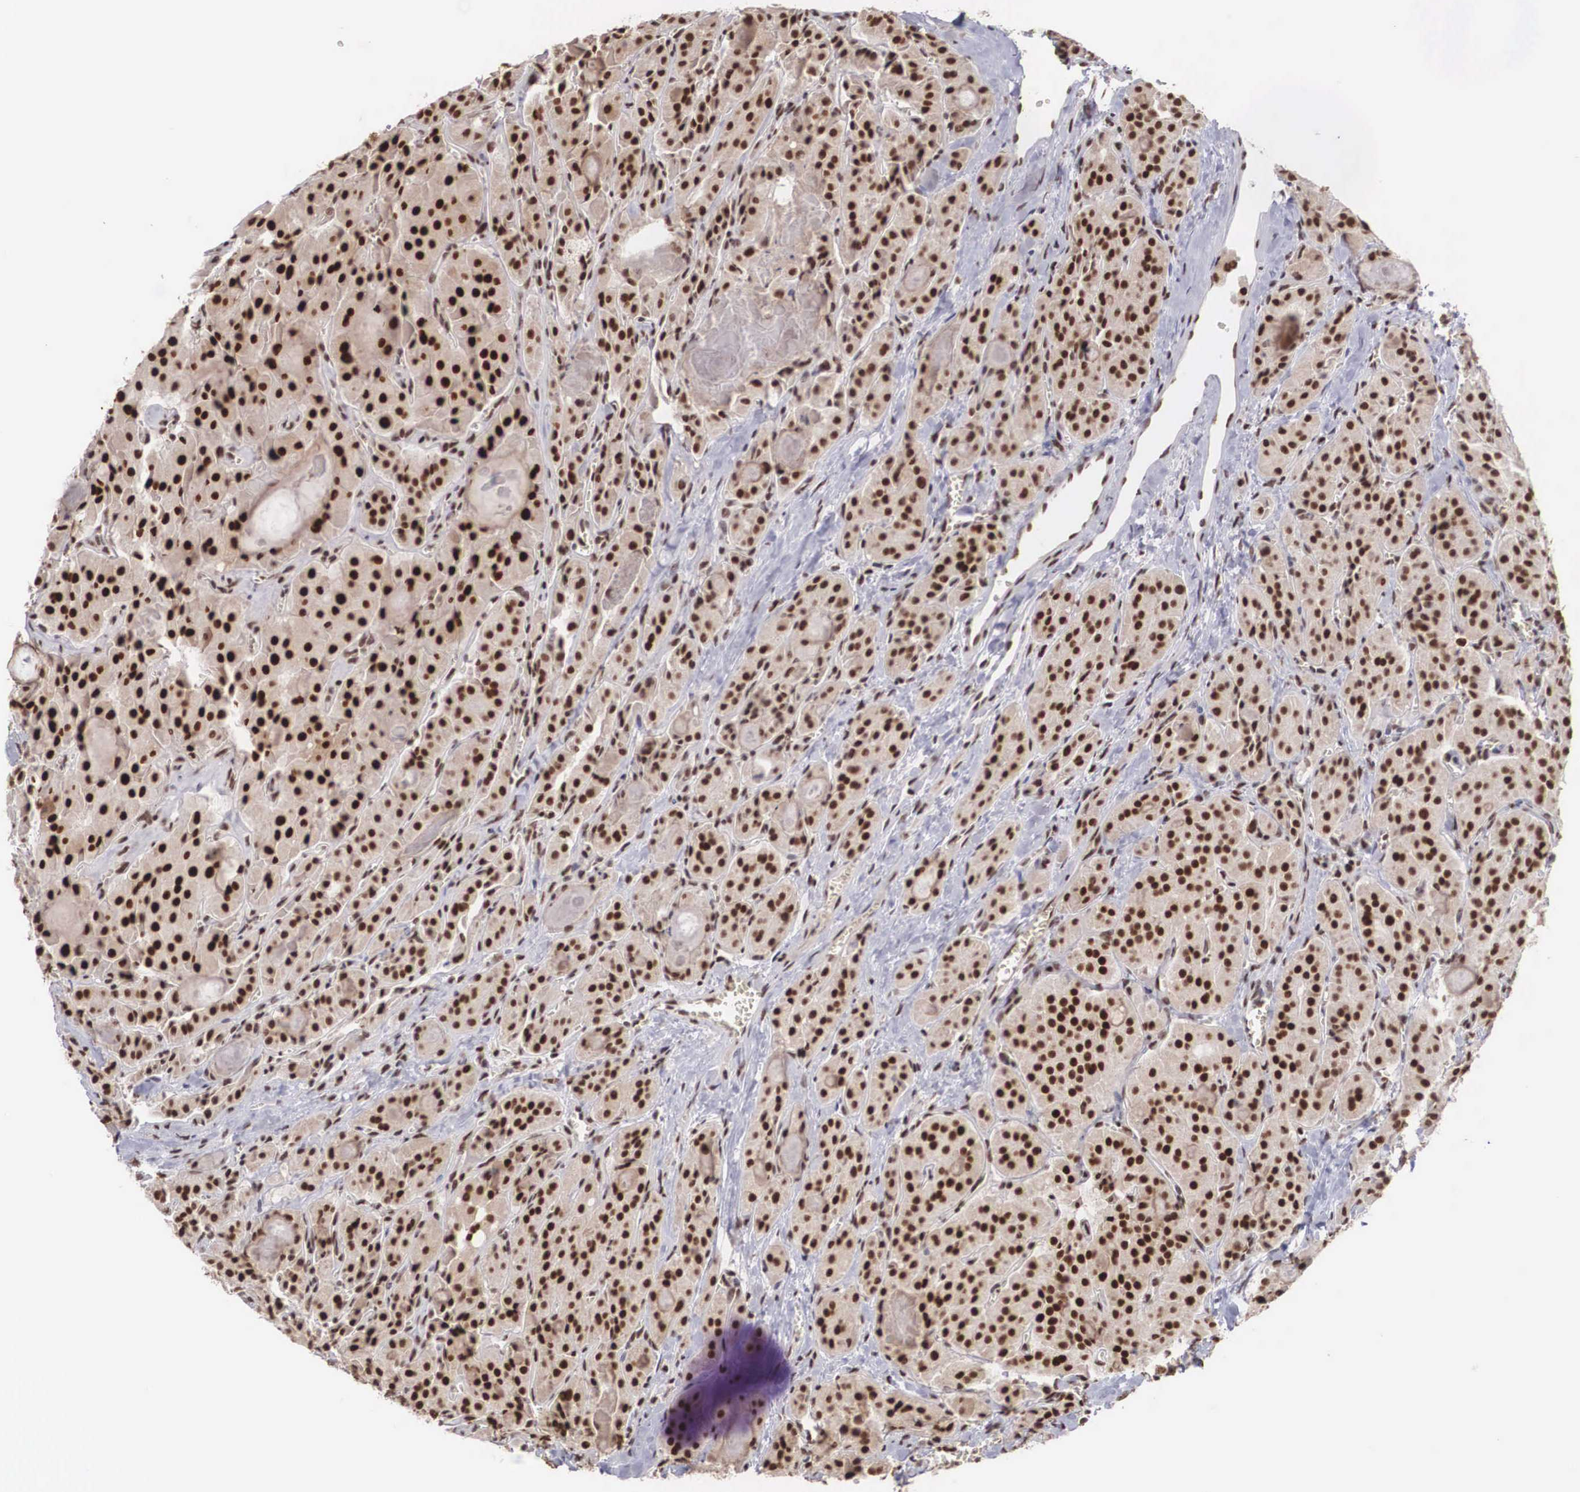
{"staining": {"intensity": "strong", "quantity": ">75%", "location": "nuclear"}, "tissue": "thyroid cancer", "cell_type": "Tumor cells", "image_type": "cancer", "snomed": [{"axis": "morphology", "description": "Carcinoma, NOS"}, {"axis": "topography", "description": "Thyroid gland"}], "caption": "Thyroid cancer stained for a protein shows strong nuclear positivity in tumor cells. The staining is performed using DAB brown chromogen to label protein expression. The nuclei are counter-stained blue using hematoxylin.", "gene": "HTATSF1", "patient": {"sex": "male", "age": 76}}